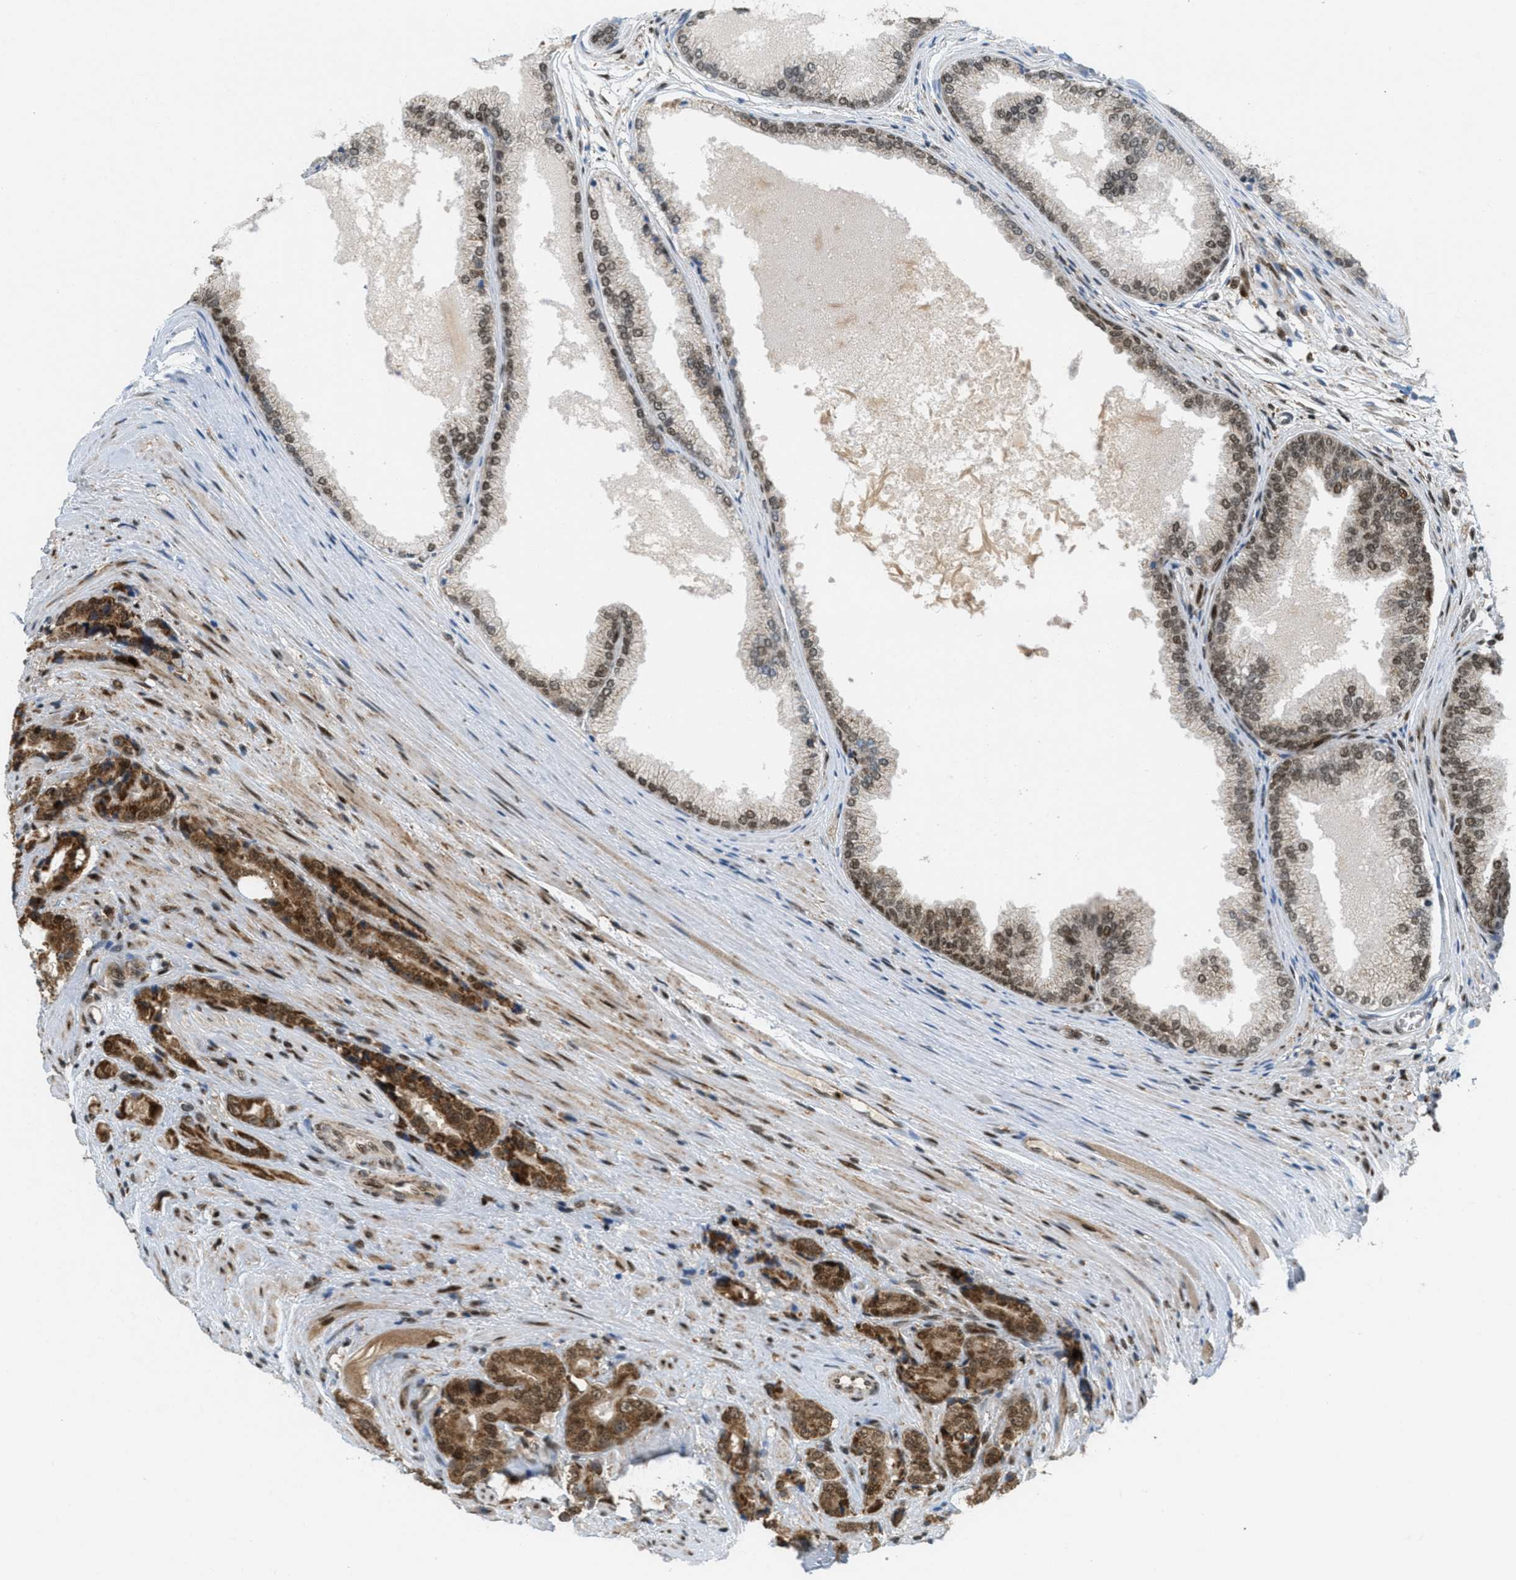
{"staining": {"intensity": "strong", "quantity": ">75%", "location": "cytoplasmic/membranous,nuclear"}, "tissue": "prostate cancer", "cell_type": "Tumor cells", "image_type": "cancer", "snomed": [{"axis": "morphology", "description": "Adenocarcinoma, High grade"}, {"axis": "topography", "description": "Prostate"}], "caption": "Immunohistochemical staining of human high-grade adenocarcinoma (prostate) exhibits strong cytoplasmic/membranous and nuclear protein staining in about >75% of tumor cells. (Stains: DAB in brown, nuclei in blue, Microscopy: brightfield microscopy at high magnification).", "gene": "TLK1", "patient": {"sex": "male", "age": 71}}